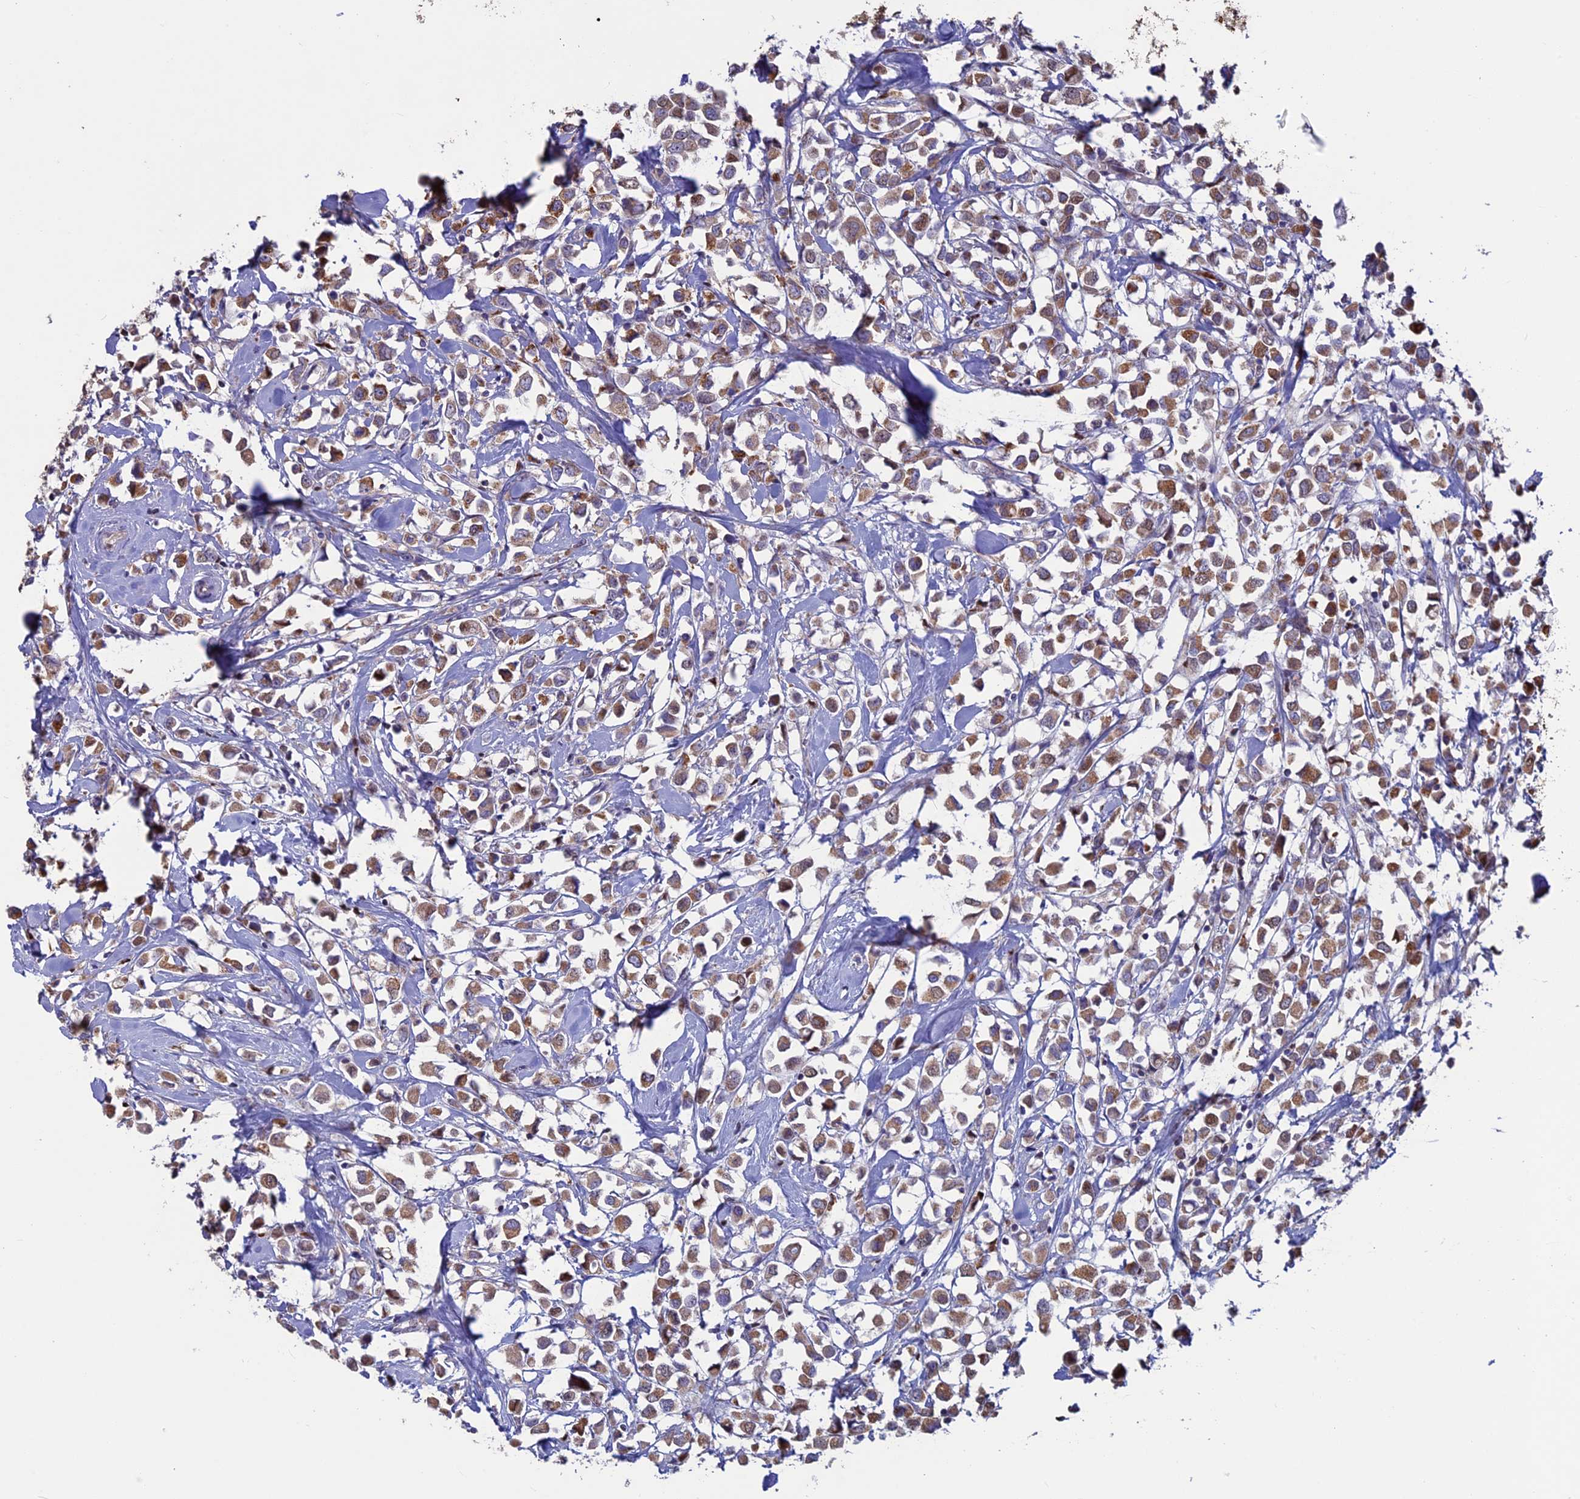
{"staining": {"intensity": "moderate", "quantity": ">75%", "location": "cytoplasmic/membranous"}, "tissue": "breast cancer", "cell_type": "Tumor cells", "image_type": "cancer", "snomed": [{"axis": "morphology", "description": "Duct carcinoma"}, {"axis": "topography", "description": "Breast"}], "caption": "DAB (3,3'-diaminobenzidine) immunohistochemical staining of breast invasive ductal carcinoma shows moderate cytoplasmic/membranous protein positivity in about >75% of tumor cells.", "gene": "ACSS1", "patient": {"sex": "female", "age": 61}}